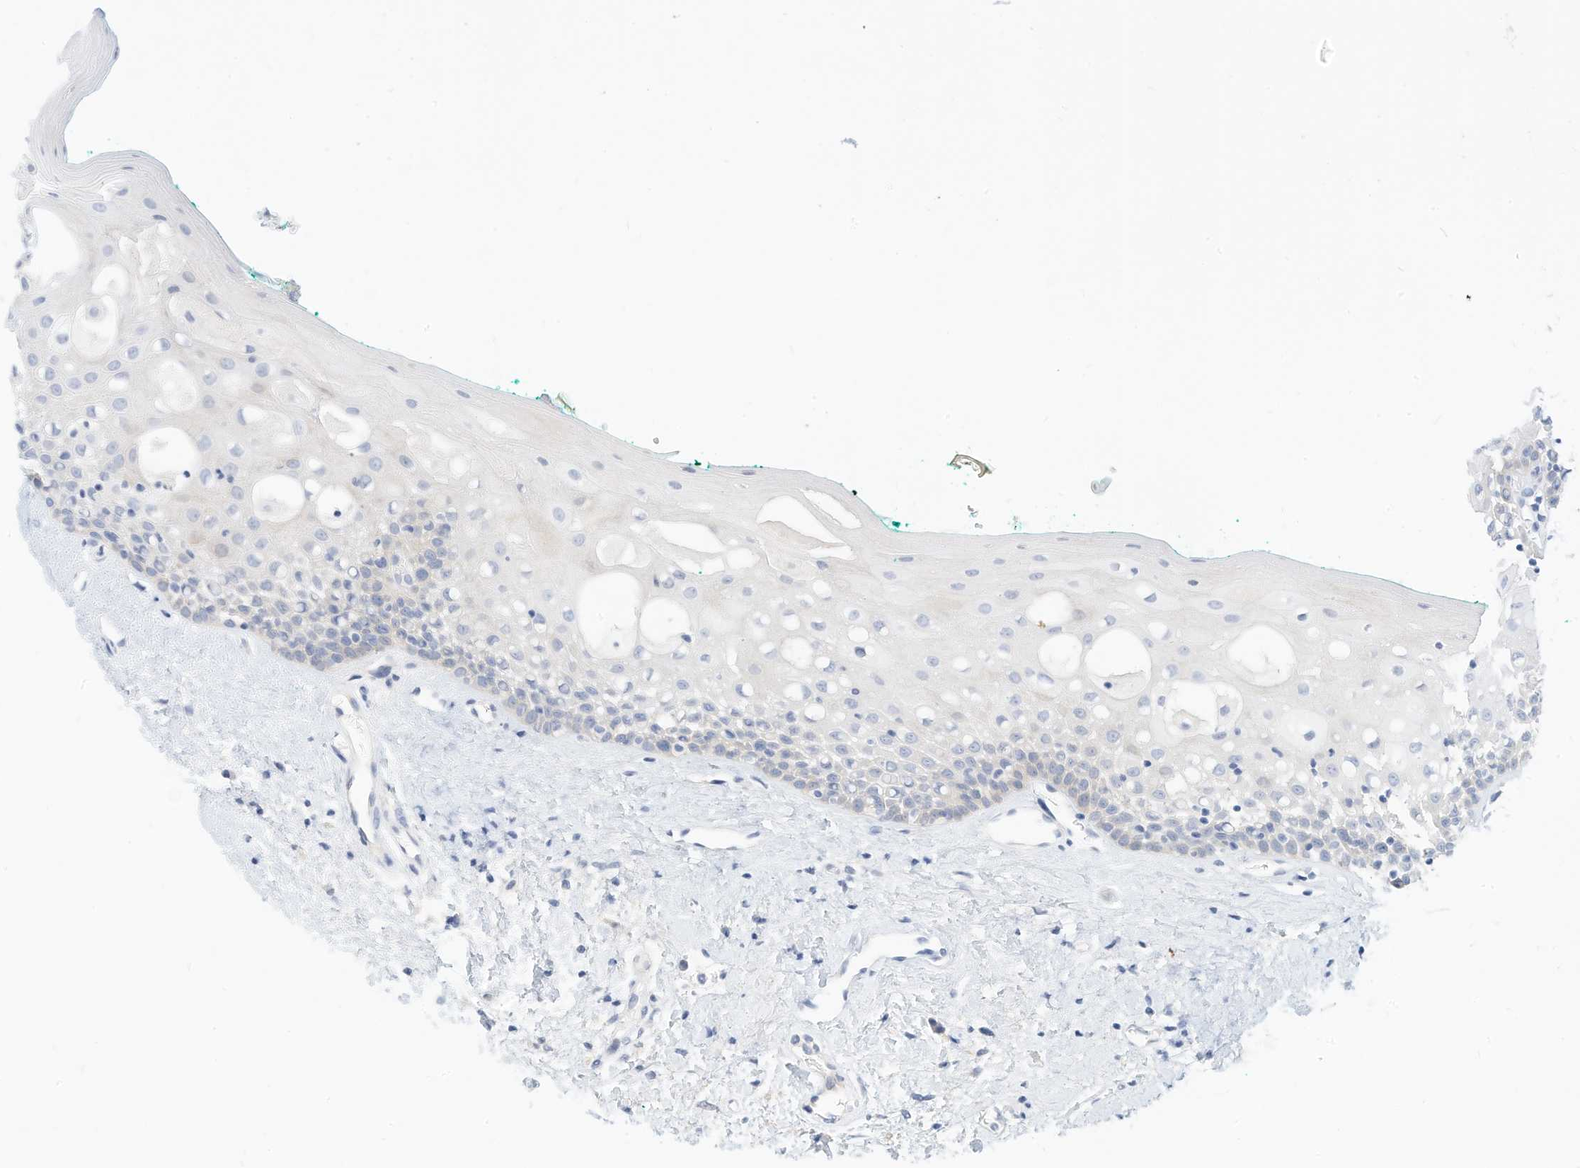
{"staining": {"intensity": "negative", "quantity": "none", "location": "none"}, "tissue": "oral mucosa", "cell_type": "Squamous epithelial cells", "image_type": "normal", "snomed": [{"axis": "morphology", "description": "Normal tissue, NOS"}, {"axis": "topography", "description": "Oral tissue"}], "caption": "Immunohistochemical staining of normal human oral mucosa shows no significant staining in squamous epithelial cells. The staining was performed using DAB to visualize the protein expression in brown, while the nuclei were stained in blue with hematoxylin (Magnification: 20x).", "gene": "SPOCD1", "patient": {"sex": "female", "age": 70}}